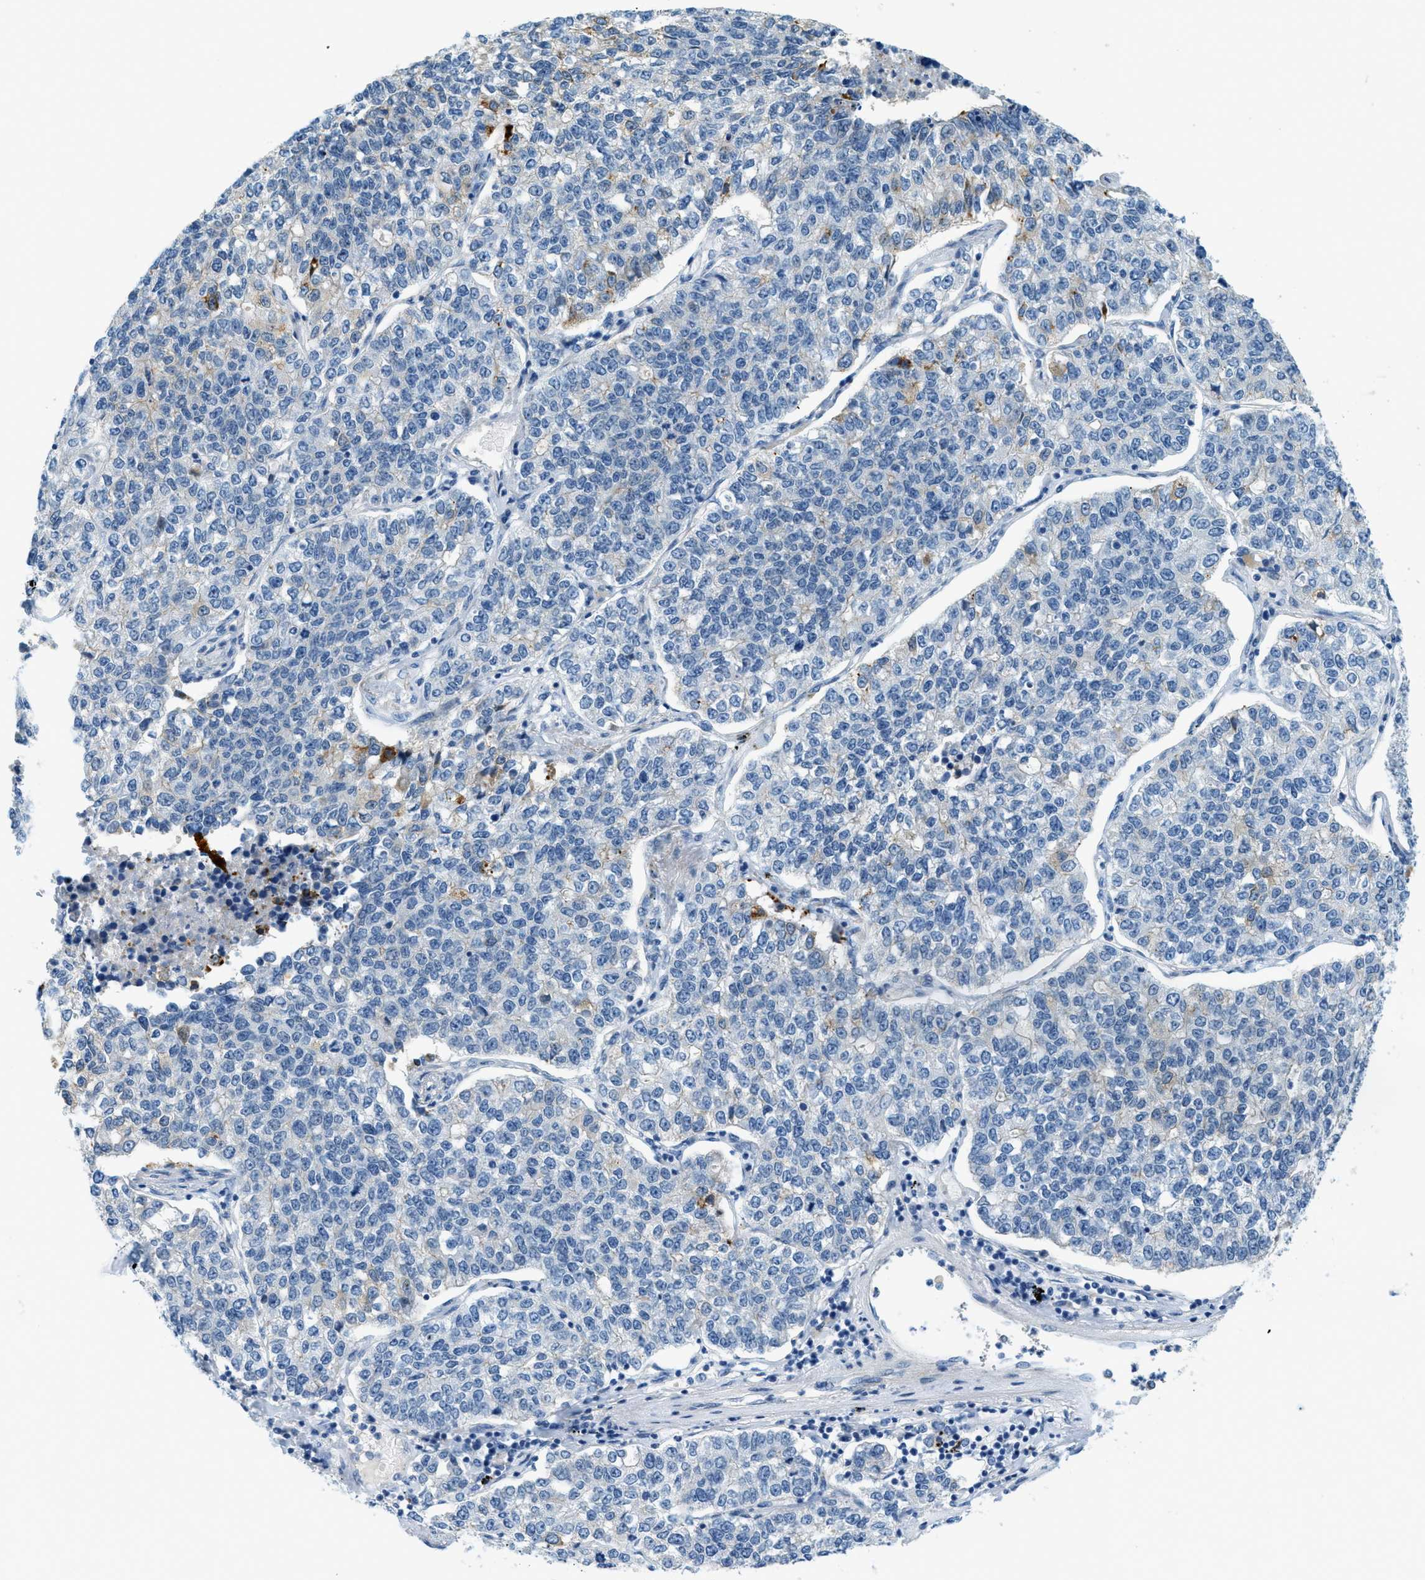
{"staining": {"intensity": "negative", "quantity": "none", "location": "none"}, "tissue": "lung cancer", "cell_type": "Tumor cells", "image_type": "cancer", "snomed": [{"axis": "morphology", "description": "Adenocarcinoma, NOS"}, {"axis": "topography", "description": "Lung"}], "caption": "There is no significant staining in tumor cells of lung adenocarcinoma.", "gene": "CYP4X1", "patient": {"sex": "male", "age": 49}}